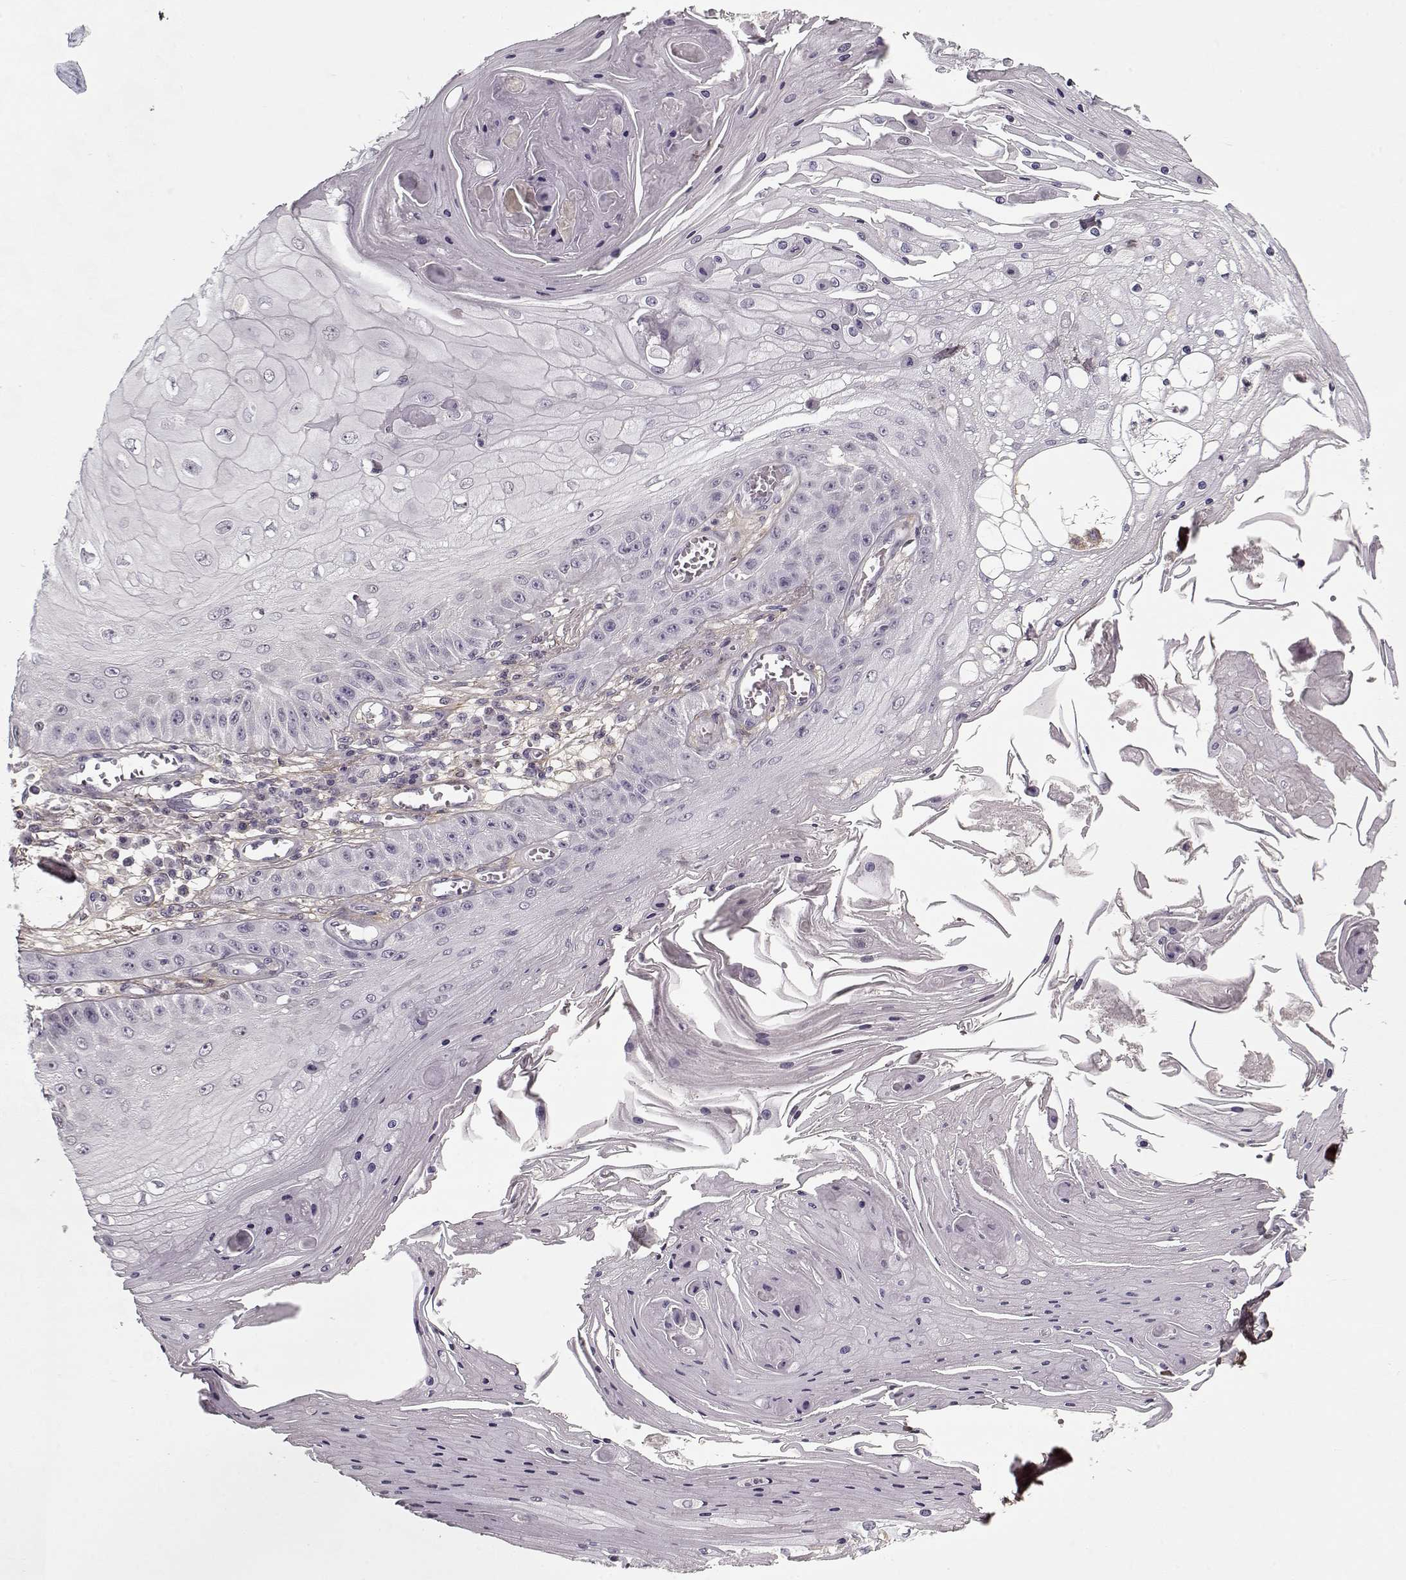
{"staining": {"intensity": "negative", "quantity": "none", "location": "none"}, "tissue": "skin cancer", "cell_type": "Tumor cells", "image_type": "cancer", "snomed": [{"axis": "morphology", "description": "Squamous cell carcinoma, NOS"}, {"axis": "topography", "description": "Skin"}], "caption": "A photomicrograph of human squamous cell carcinoma (skin) is negative for staining in tumor cells. (Immunohistochemistry, brightfield microscopy, high magnification).", "gene": "LUM", "patient": {"sex": "male", "age": 70}}